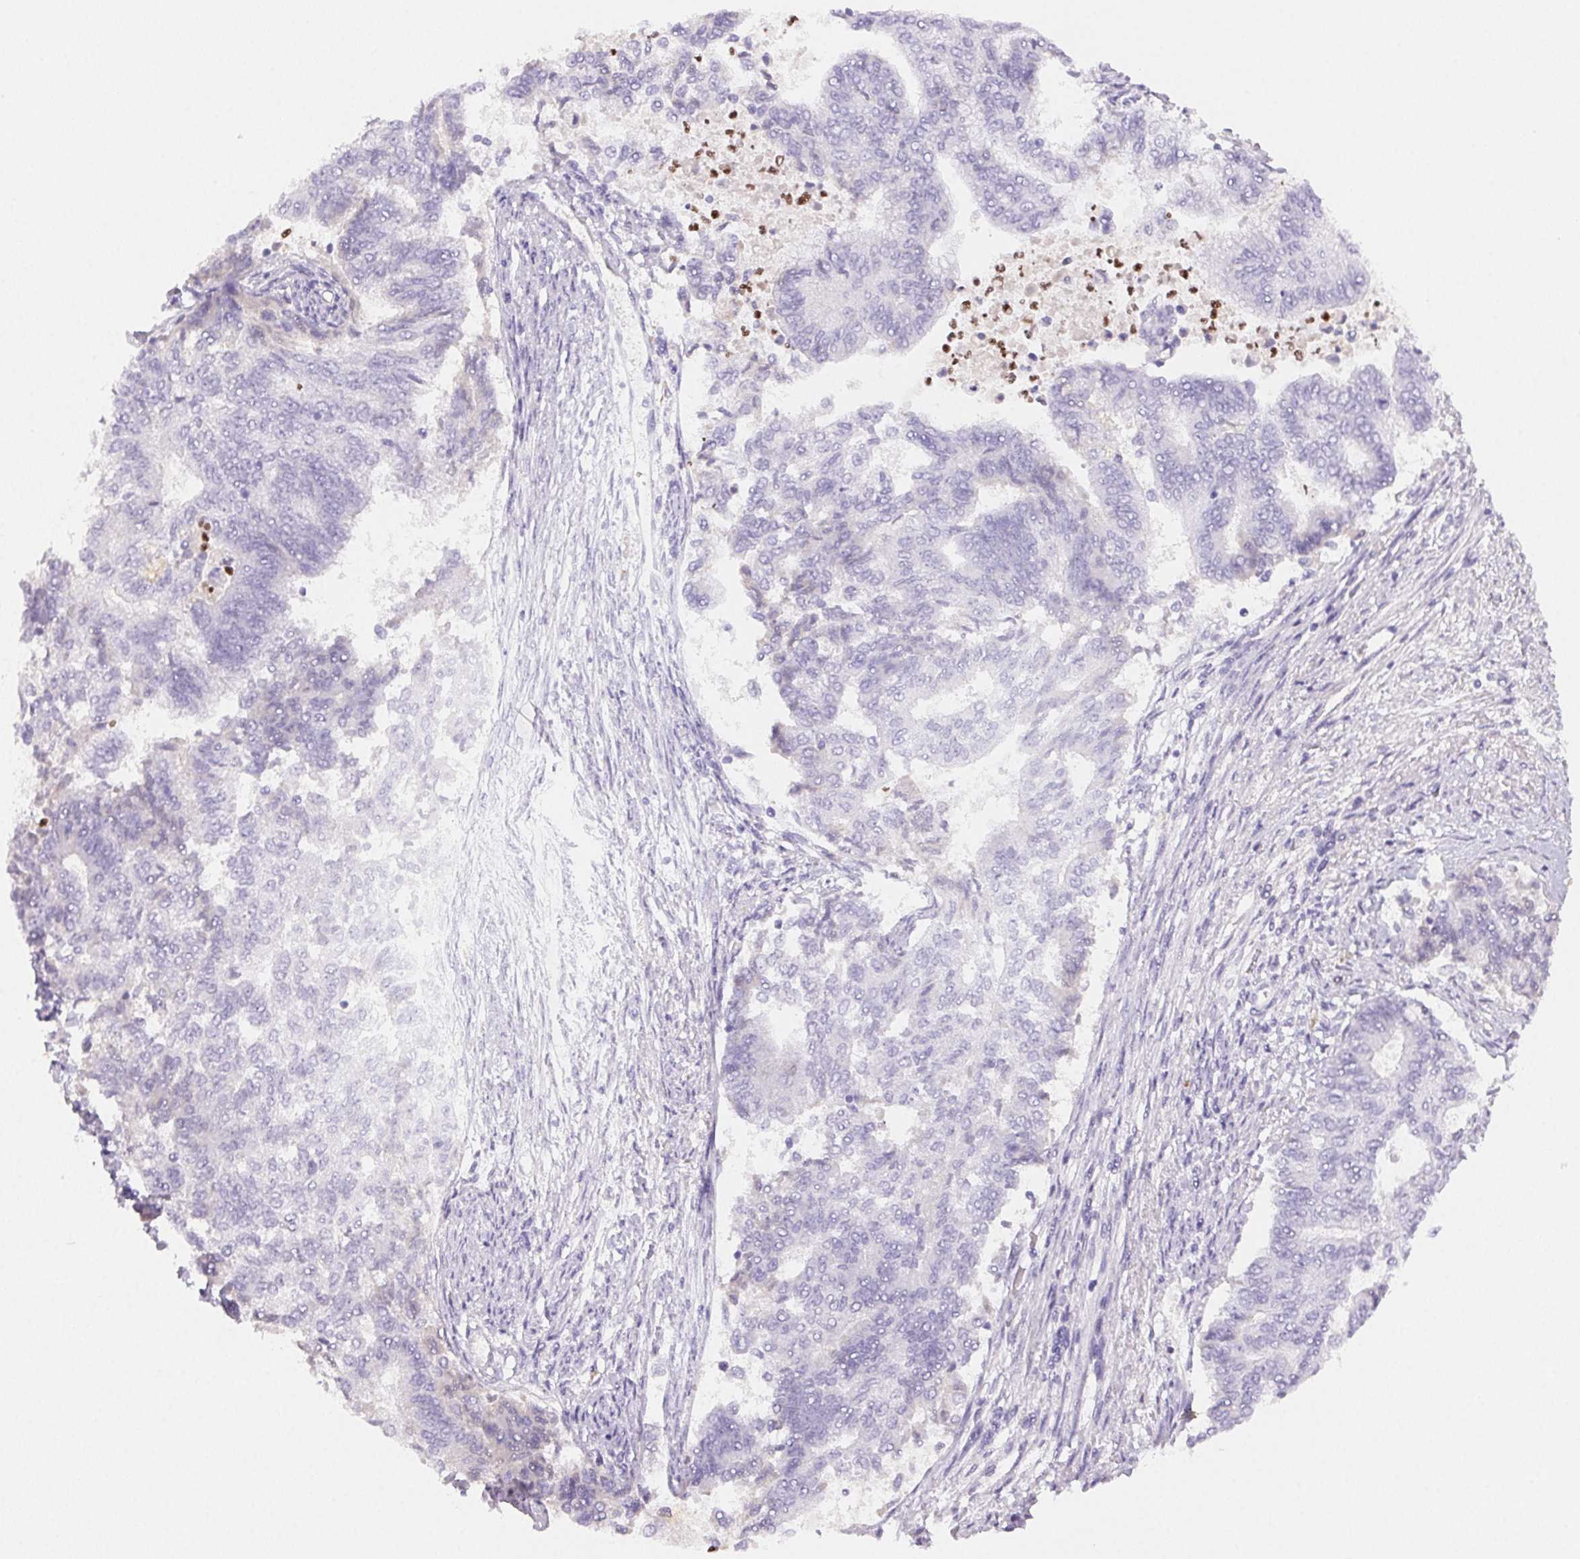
{"staining": {"intensity": "negative", "quantity": "none", "location": "none"}, "tissue": "endometrial cancer", "cell_type": "Tumor cells", "image_type": "cancer", "snomed": [{"axis": "morphology", "description": "Adenocarcinoma, NOS"}, {"axis": "topography", "description": "Endometrium"}], "caption": "The immunohistochemistry (IHC) micrograph has no significant staining in tumor cells of endometrial cancer tissue.", "gene": "PADI4", "patient": {"sex": "female", "age": 65}}